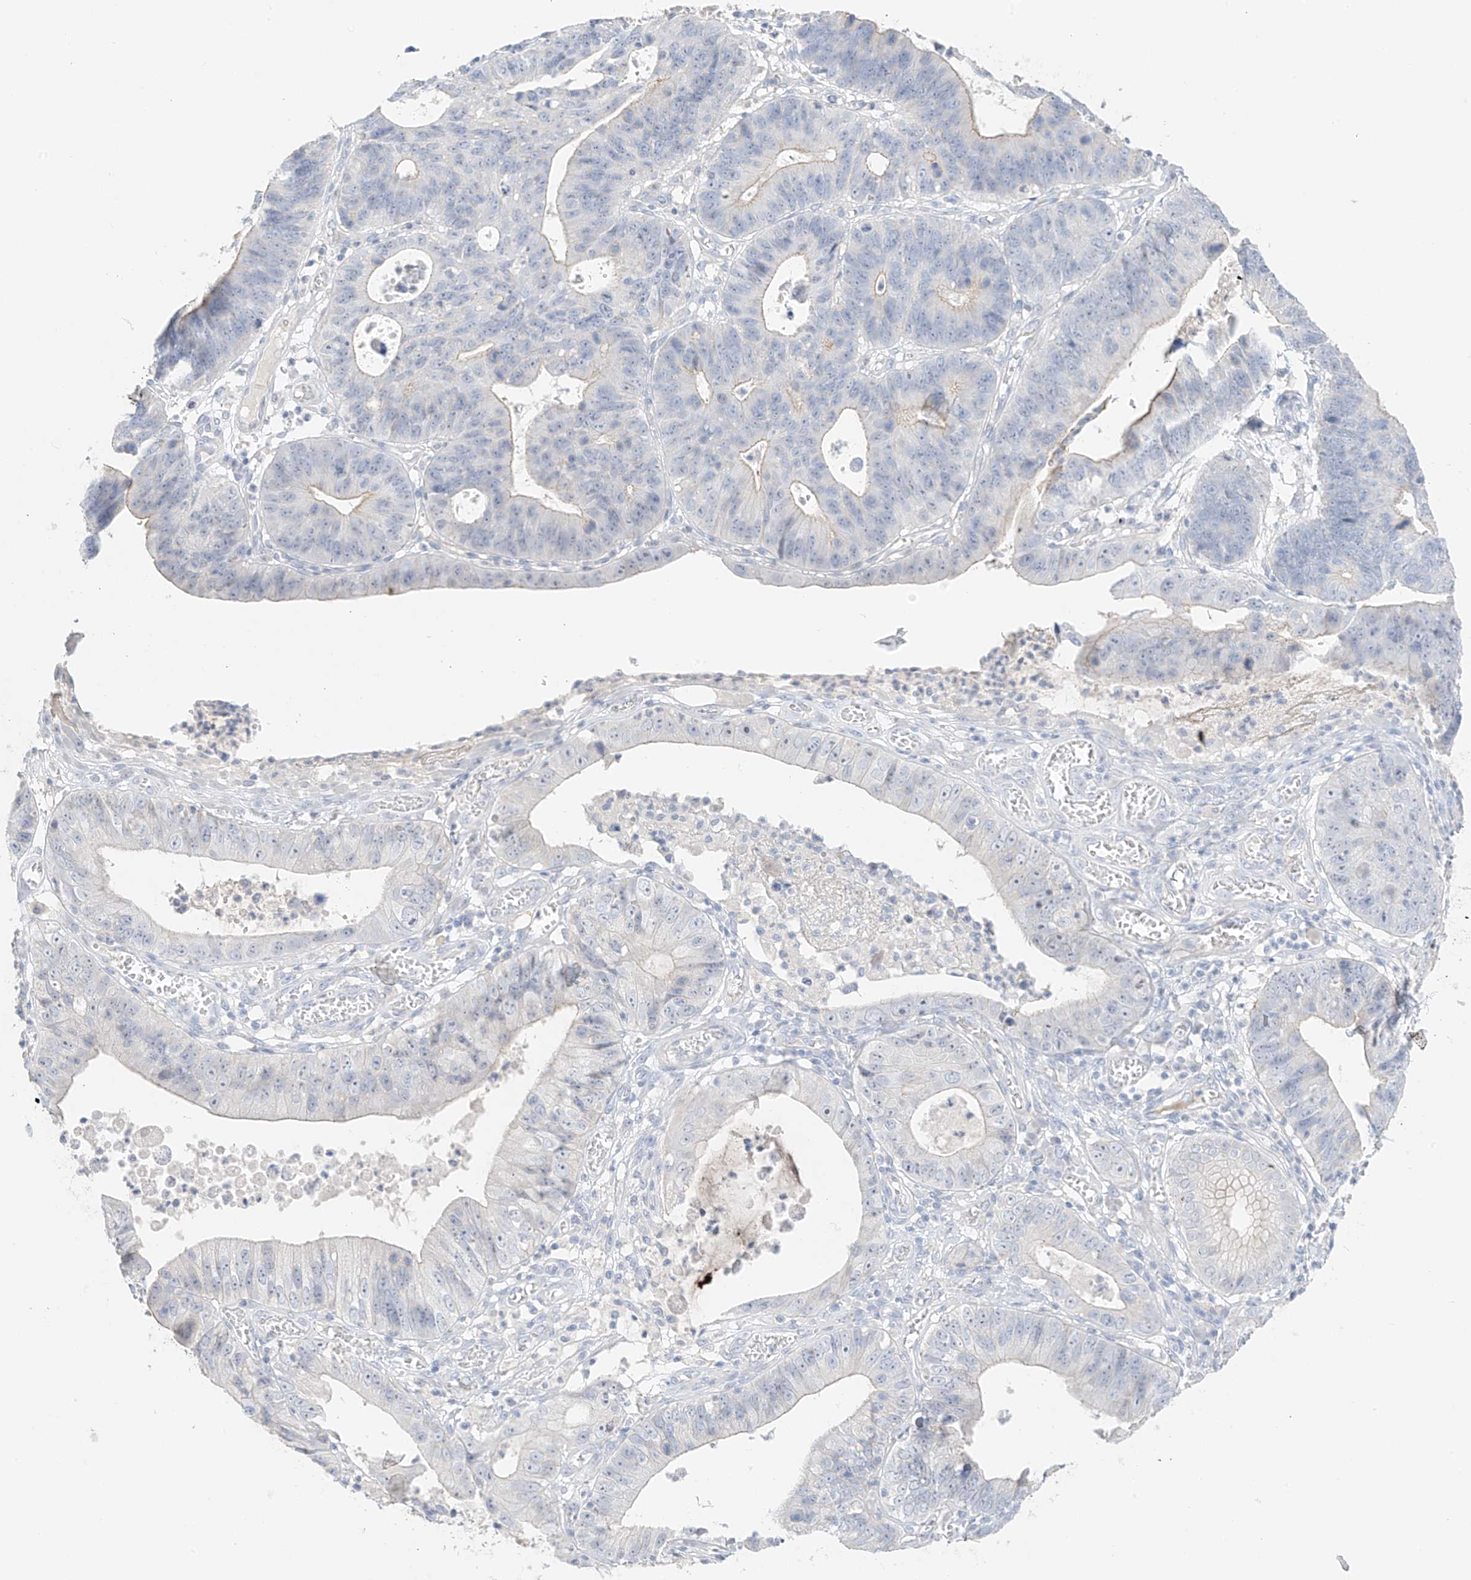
{"staining": {"intensity": "weak", "quantity": "25%-75%", "location": "cytoplasmic/membranous"}, "tissue": "stomach cancer", "cell_type": "Tumor cells", "image_type": "cancer", "snomed": [{"axis": "morphology", "description": "Adenocarcinoma, NOS"}, {"axis": "topography", "description": "Stomach"}], "caption": "This is an image of IHC staining of stomach cancer, which shows weak staining in the cytoplasmic/membranous of tumor cells.", "gene": "ZBTB41", "patient": {"sex": "male", "age": 59}}